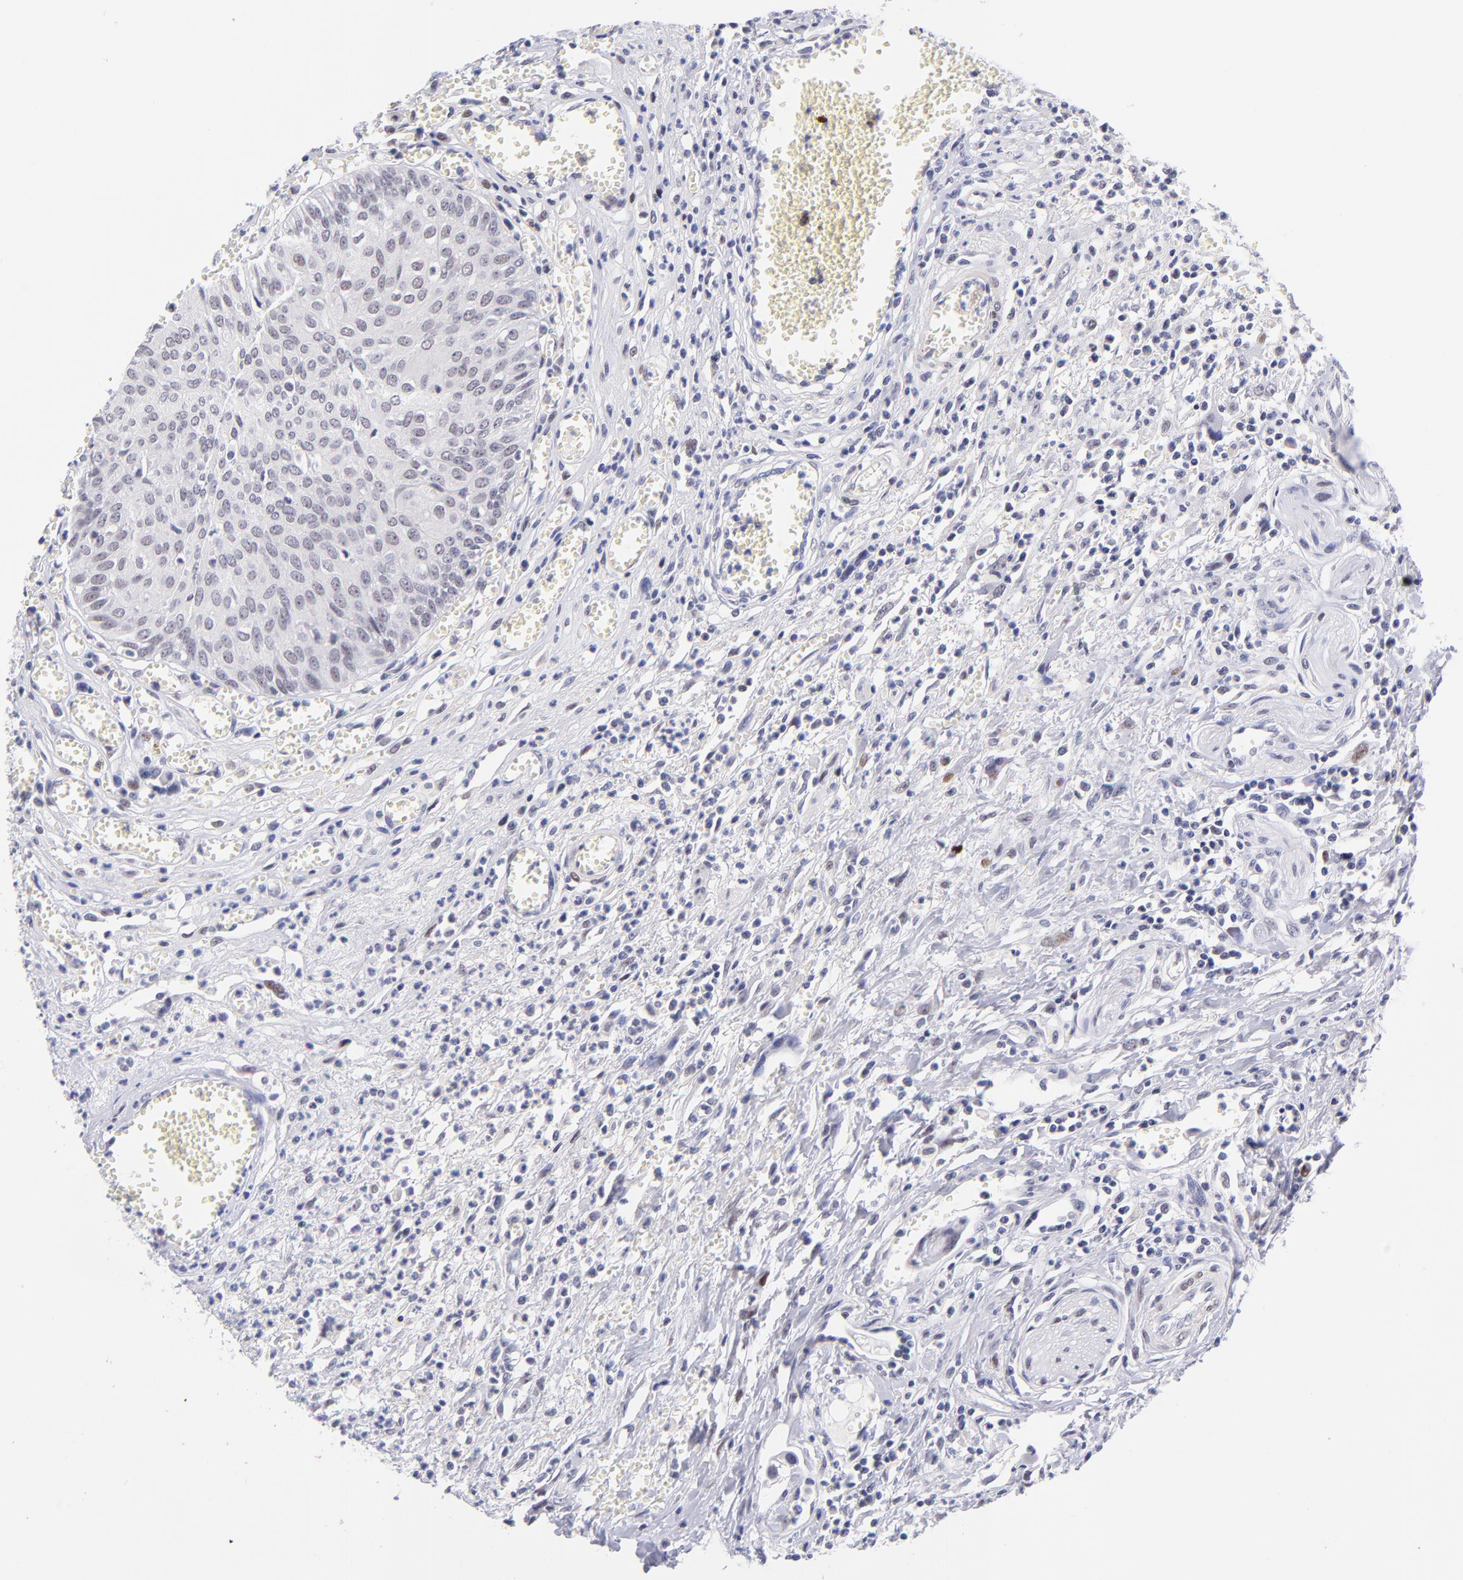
{"staining": {"intensity": "weak", "quantity": "<25%", "location": "nuclear"}, "tissue": "urothelial cancer", "cell_type": "Tumor cells", "image_type": "cancer", "snomed": [{"axis": "morphology", "description": "Urothelial carcinoma, High grade"}, {"axis": "topography", "description": "Urinary bladder"}], "caption": "Immunohistochemical staining of high-grade urothelial carcinoma demonstrates no significant staining in tumor cells.", "gene": "SOX6", "patient": {"sex": "male", "age": 66}}